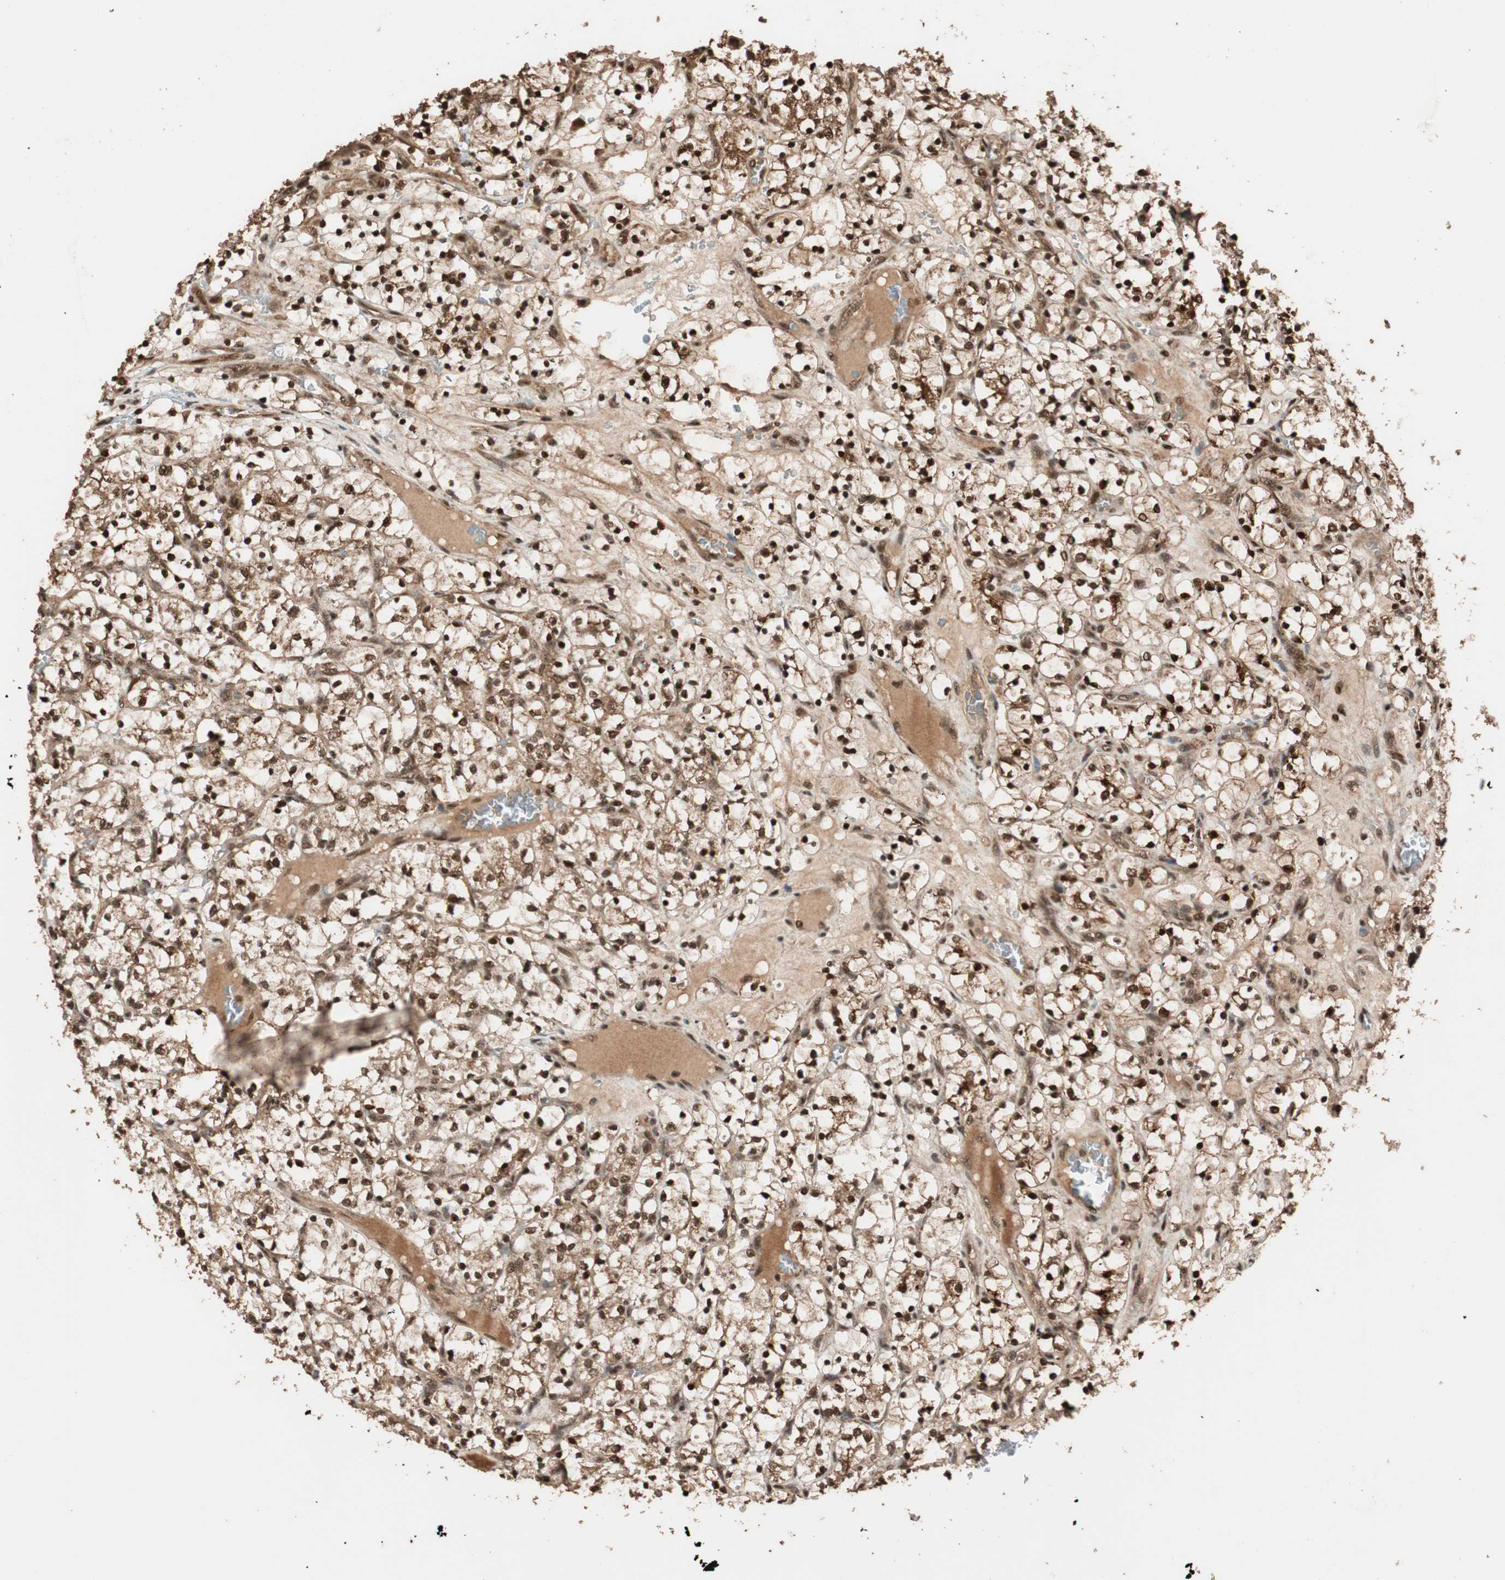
{"staining": {"intensity": "strong", "quantity": ">75%", "location": "cytoplasmic/membranous,nuclear"}, "tissue": "renal cancer", "cell_type": "Tumor cells", "image_type": "cancer", "snomed": [{"axis": "morphology", "description": "Adenocarcinoma, NOS"}, {"axis": "topography", "description": "Kidney"}], "caption": "A high amount of strong cytoplasmic/membranous and nuclear staining is appreciated in approximately >75% of tumor cells in adenocarcinoma (renal) tissue.", "gene": "ALKBH5", "patient": {"sex": "female", "age": 69}}